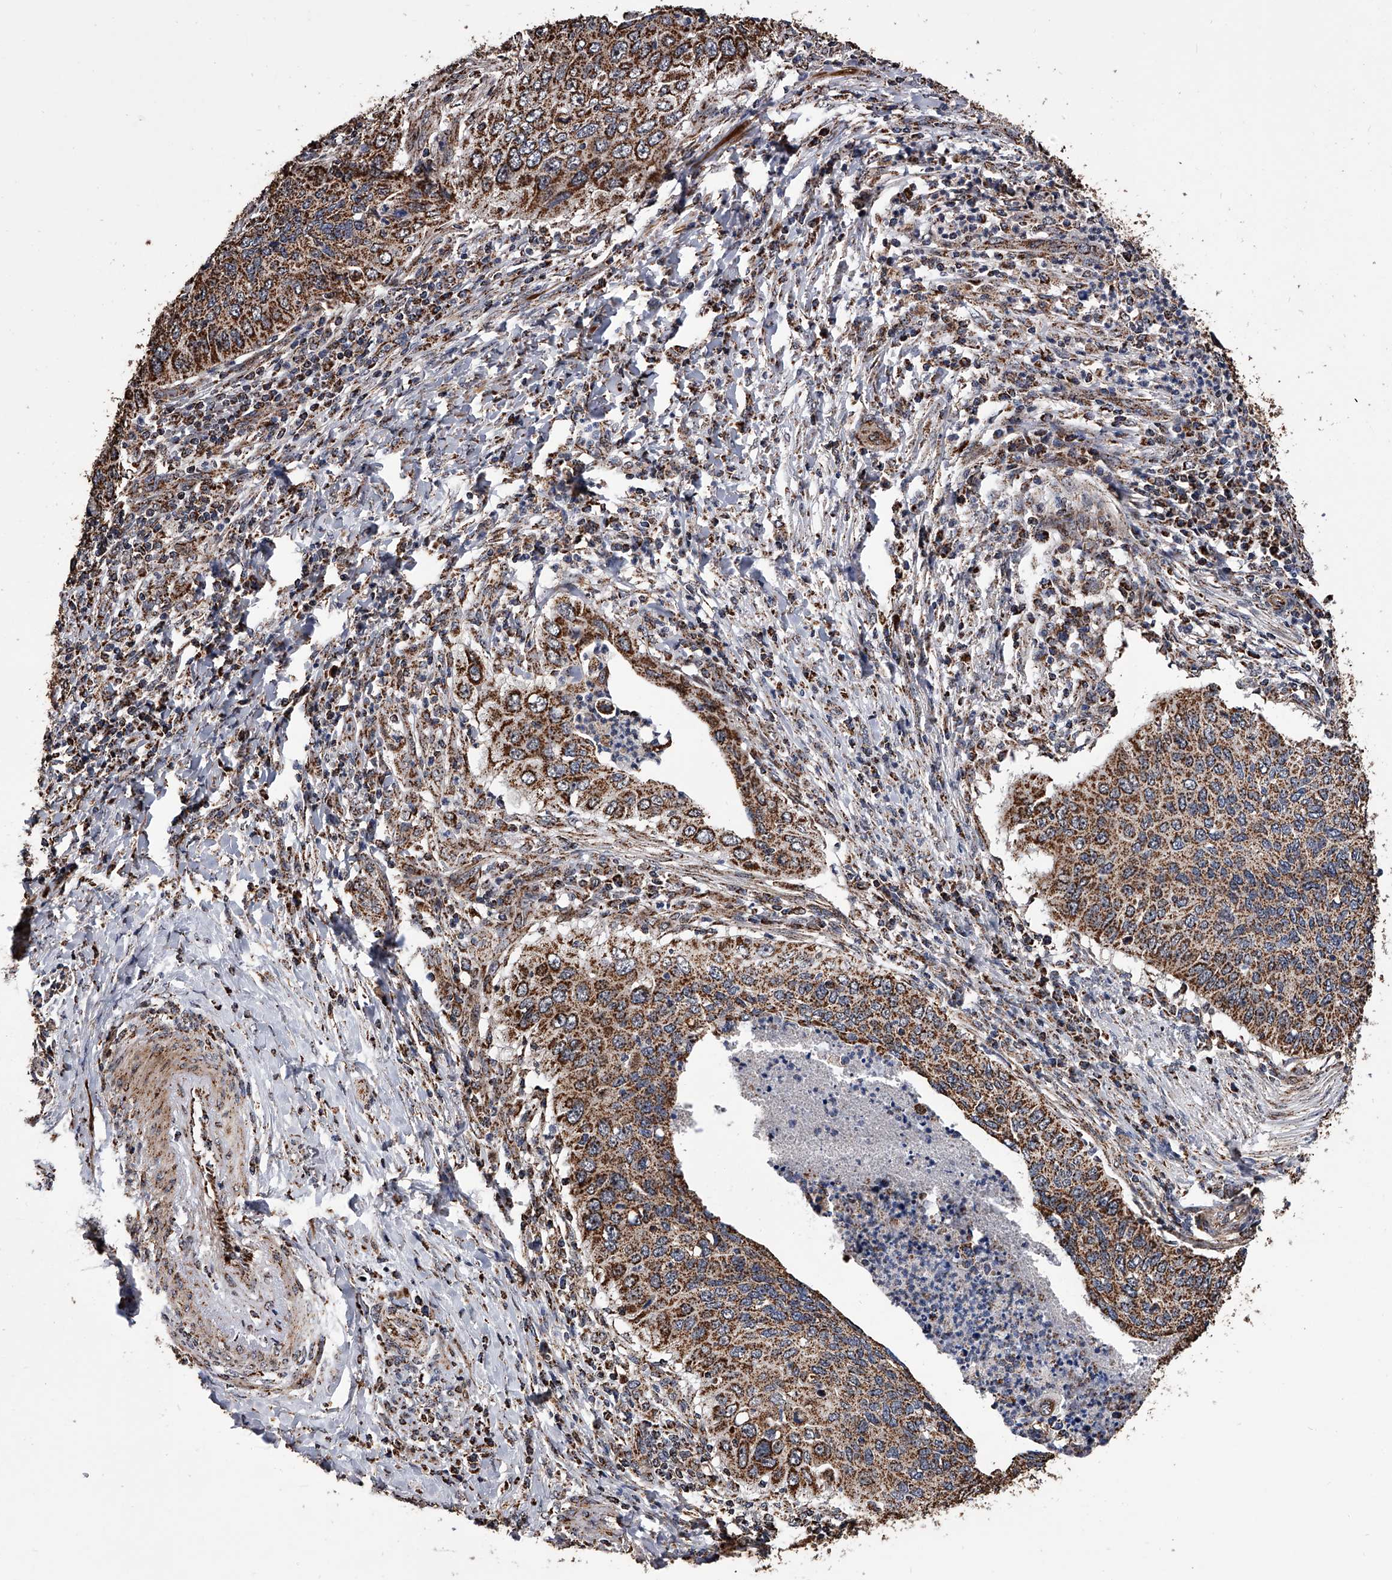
{"staining": {"intensity": "strong", "quantity": ">75%", "location": "cytoplasmic/membranous"}, "tissue": "cervical cancer", "cell_type": "Tumor cells", "image_type": "cancer", "snomed": [{"axis": "morphology", "description": "Squamous cell carcinoma, NOS"}, {"axis": "topography", "description": "Cervix"}], "caption": "This micrograph demonstrates squamous cell carcinoma (cervical) stained with immunohistochemistry to label a protein in brown. The cytoplasmic/membranous of tumor cells show strong positivity for the protein. Nuclei are counter-stained blue.", "gene": "SMPDL3A", "patient": {"sex": "female", "age": 38}}